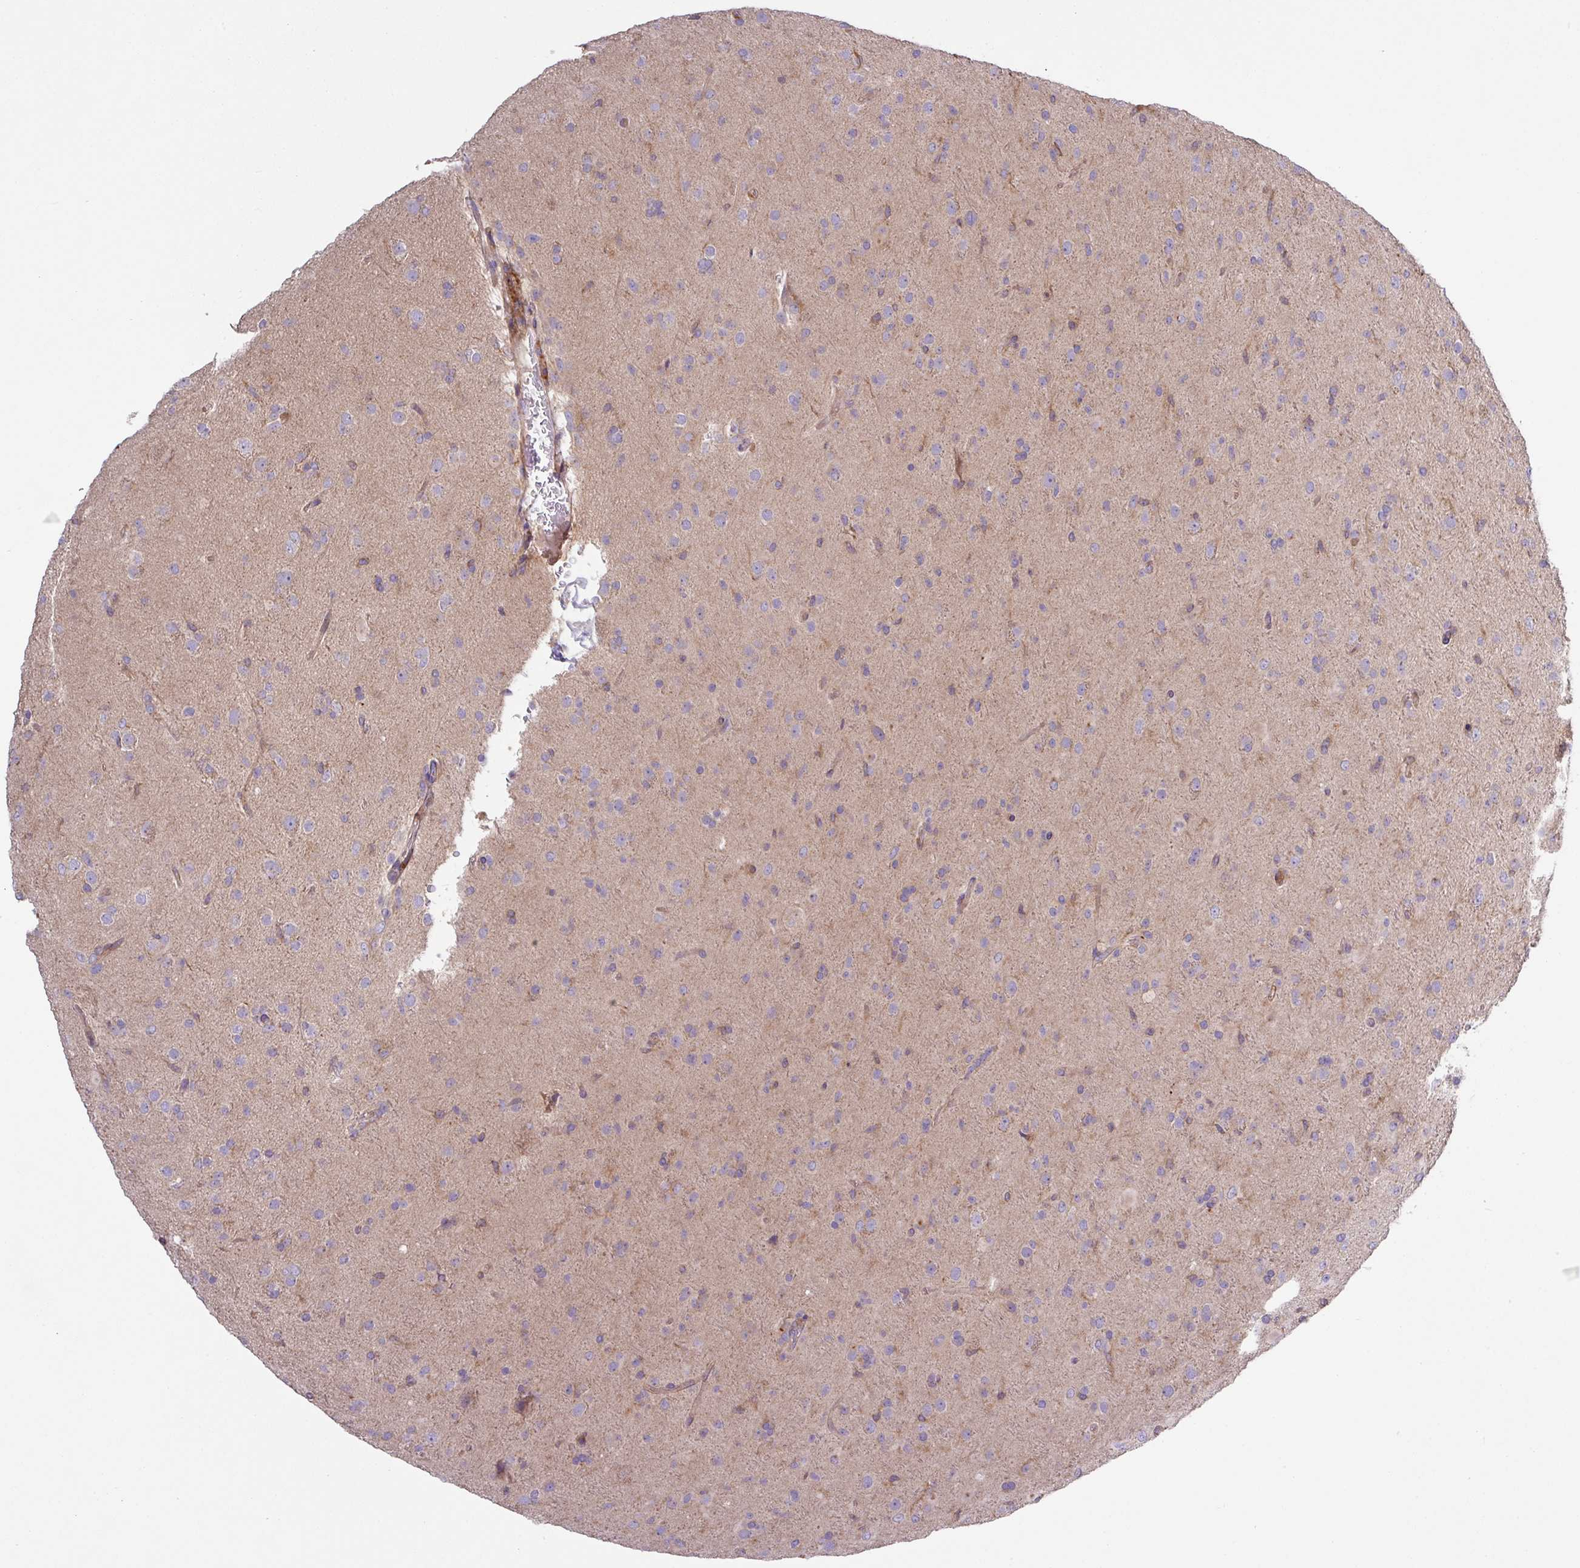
{"staining": {"intensity": "negative", "quantity": "none", "location": "none"}, "tissue": "glioma", "cell_type": "Tumor cells", "image_type": "cancer", "snomed": [{"axis": "morphology", "description": "Glioma, malignant, Low grade"}, {"axis": "topography", "description": "Brain"}], "caption": "The histopathology image reveals no staining of tumor cells in malignant glioma (low-grade).", "gene": "RIC1", "patient": {"sex": "male", "age": 65}}